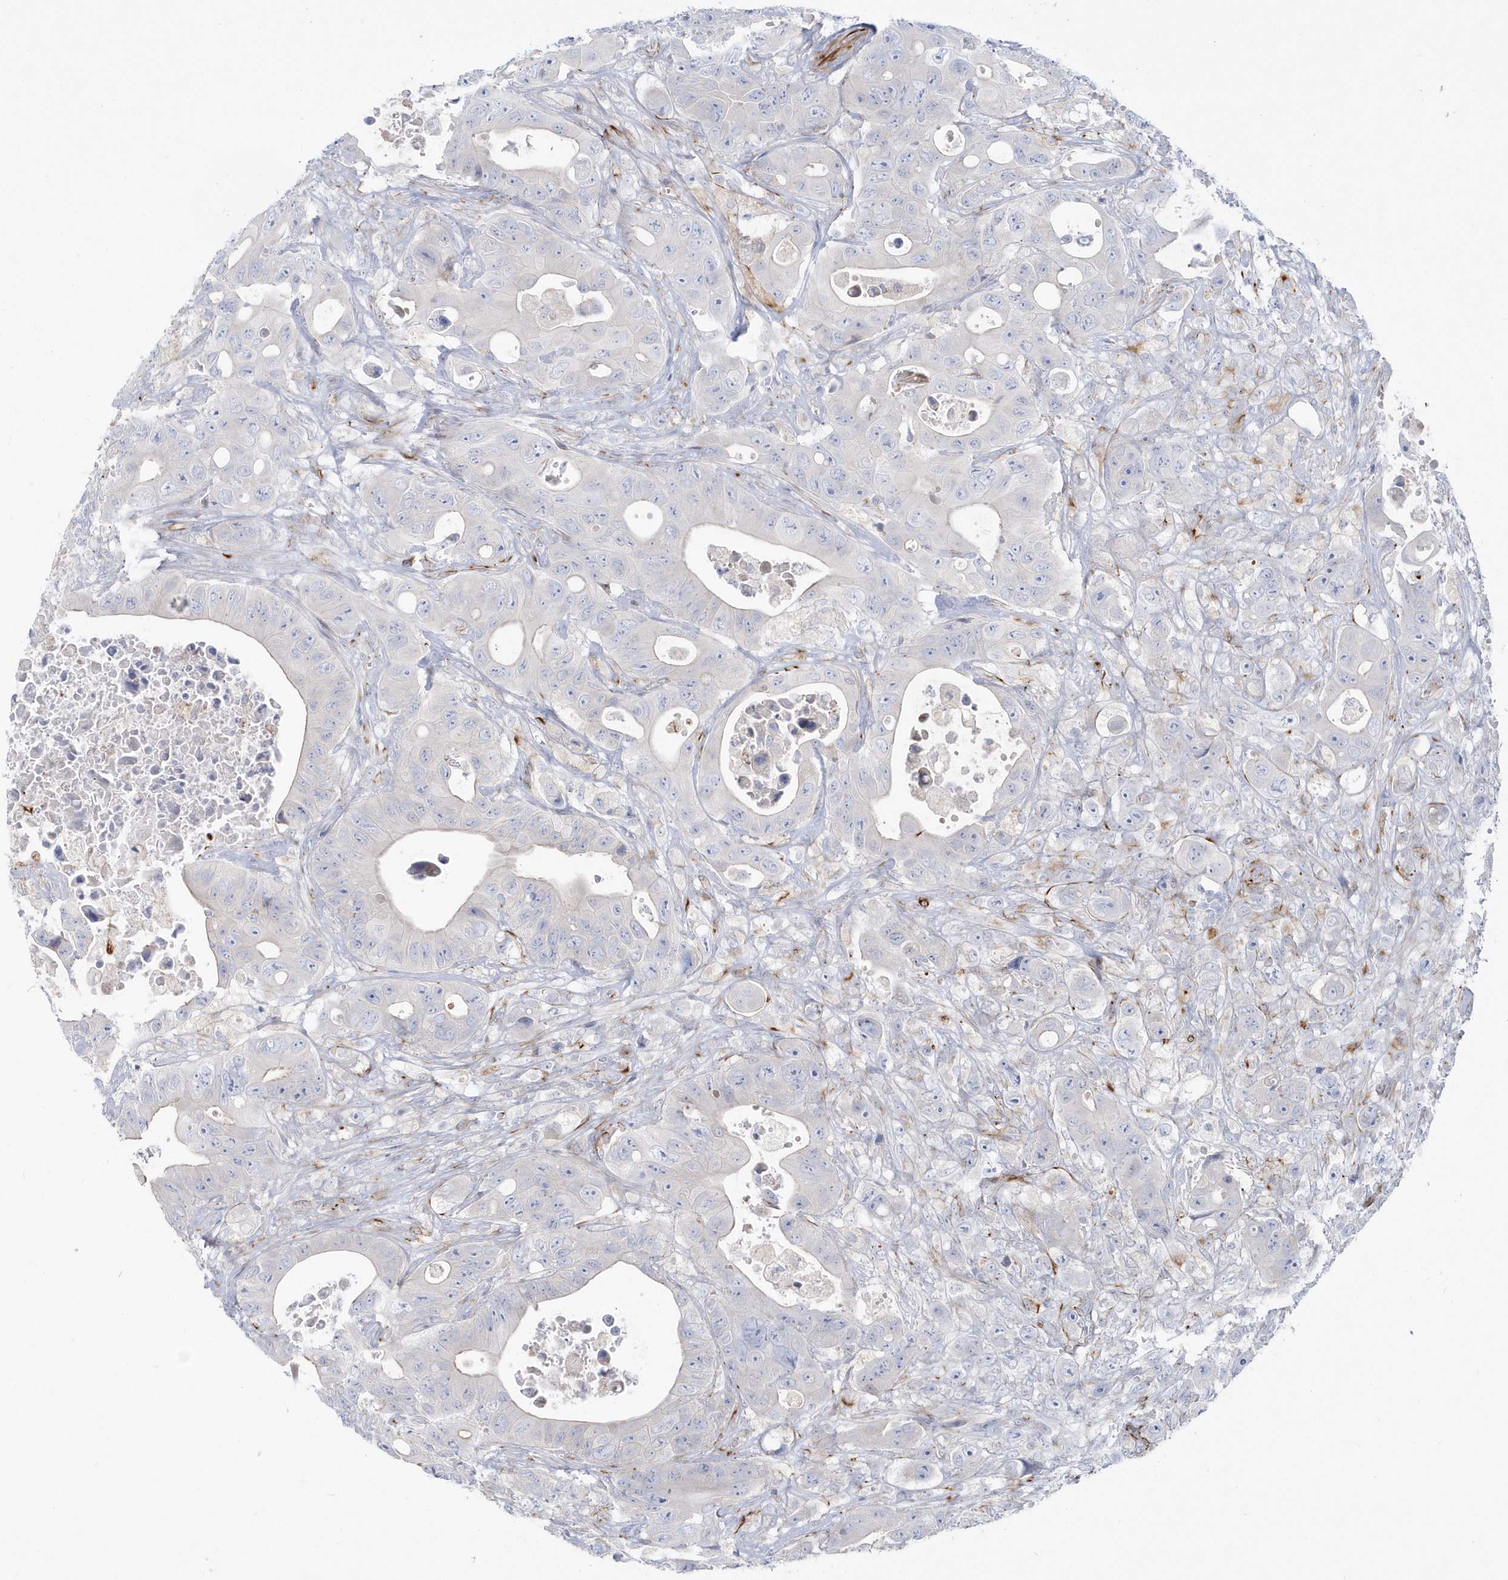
{"staining": {"intensity": "negative", "quantity": "none", "location": "none"}, "tissue": "colorectal cancer", "cell_type": "Tumor cells", "image_type": "cancer", "snomed": [{"axis": "morphology", "description": "Adenocarcinoma, NOS"}, {"axis": "topography", "description": "Colon"}], "caption": "A high-resolution micrograph shows immunohistochemistry (IHC) staining of adenocarcinoma (colorectal), which demonstrates no significant positivity in tumor cells.", "gene": "PPIL6", "patient": {"sex": "female", "age": 46}}